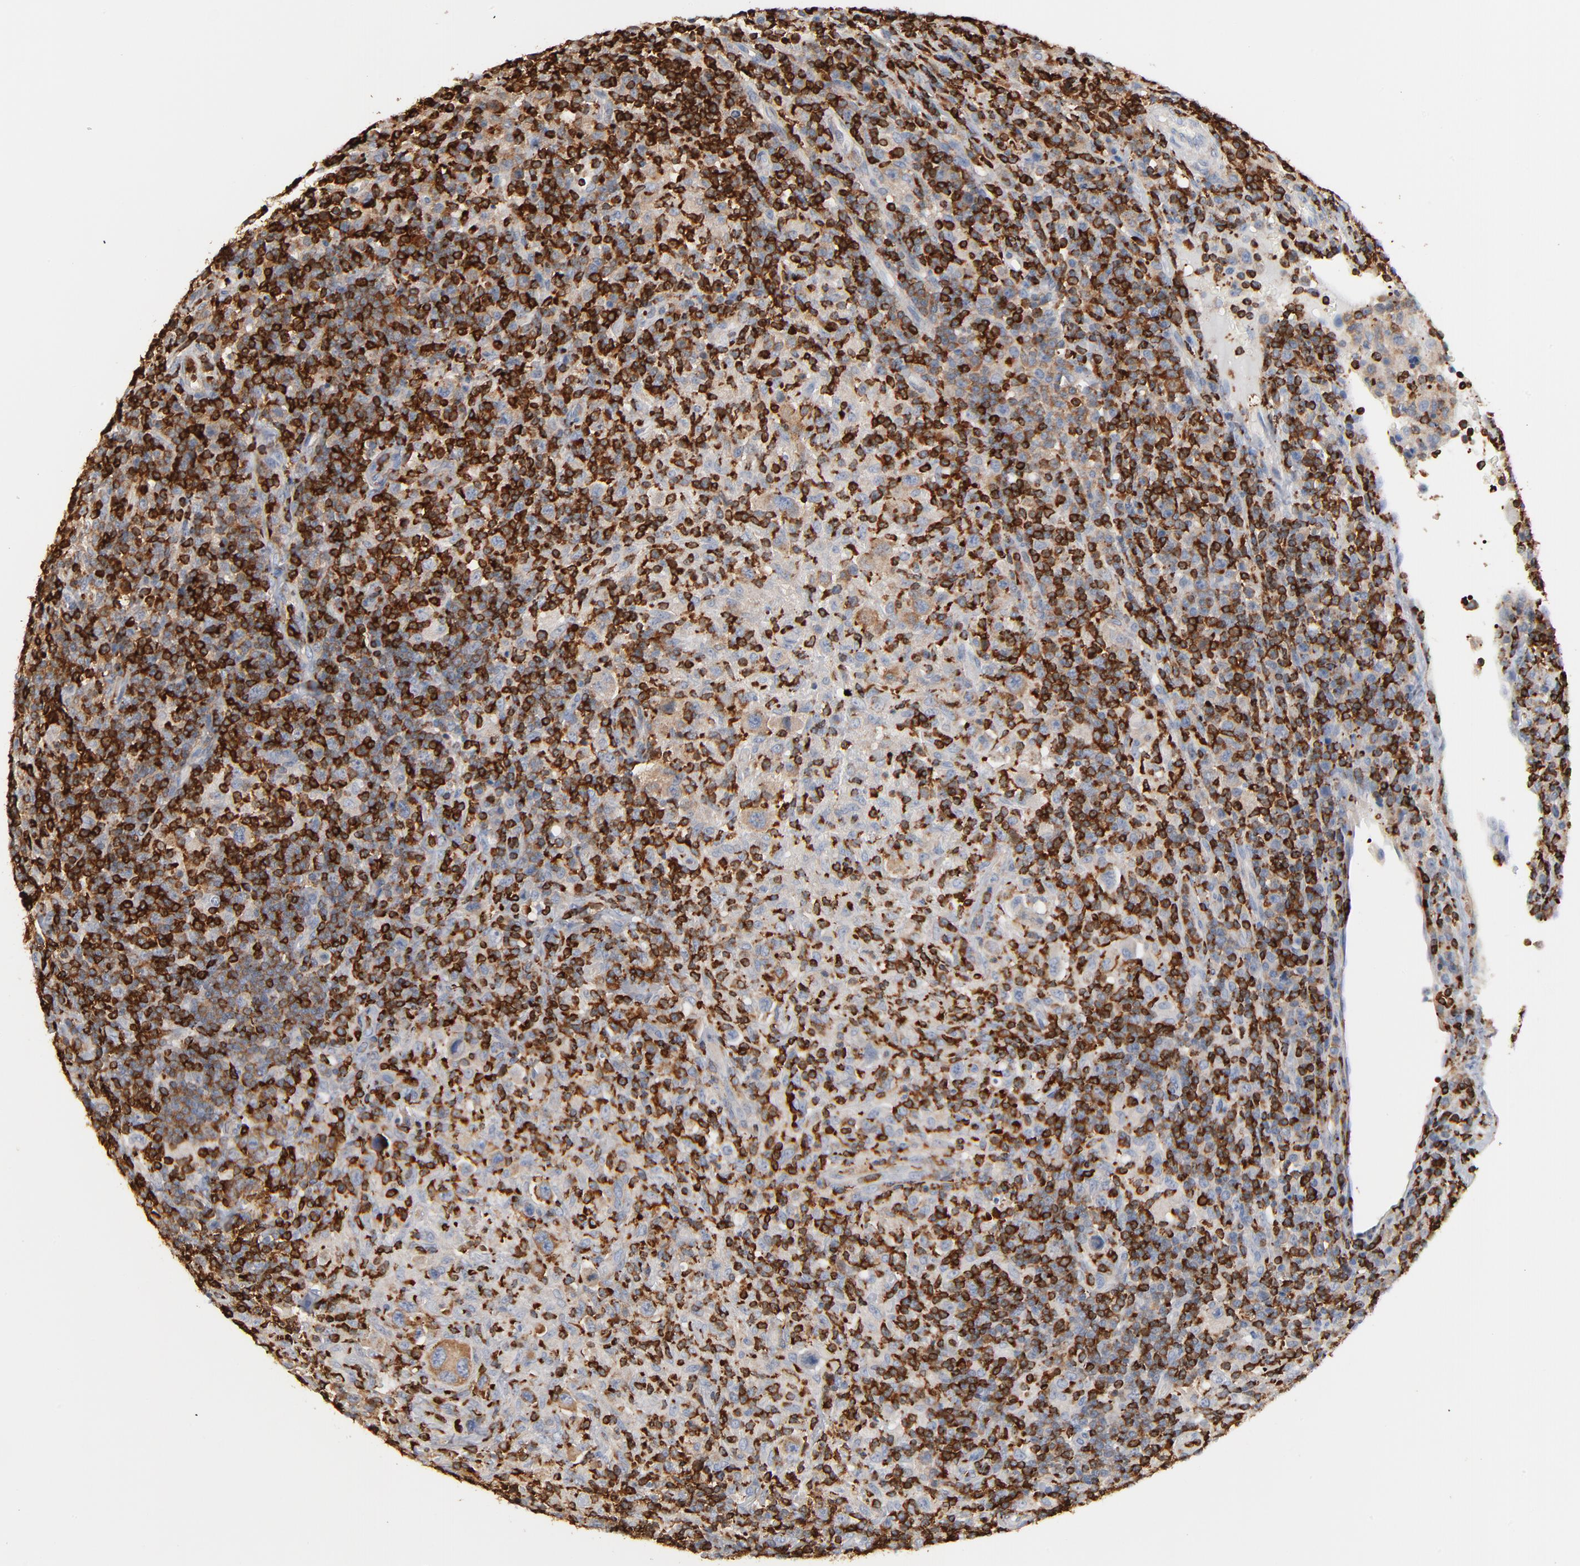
{"staining": {"intensity": "weak", "quantity": "25%-75%", "location": "cytoplasmic/membranous"}, "tissue": "lymphoma", "cell_type": "Tumor cells", "image_type": "cancer", "snomed": [{"axis": "morphology", "description": "Hodgkin's disease, NOS"}, {"axis": "topography", "description": "Lymph node"}], "caption": "Immunohistochemical staining of human lymphoma displays weak cytoplasmic/membranous protein expression in about 25%-75% of tumor cells.", "gene": "SH3KBP1", "patient": {"sex": "male", "age": 65}}